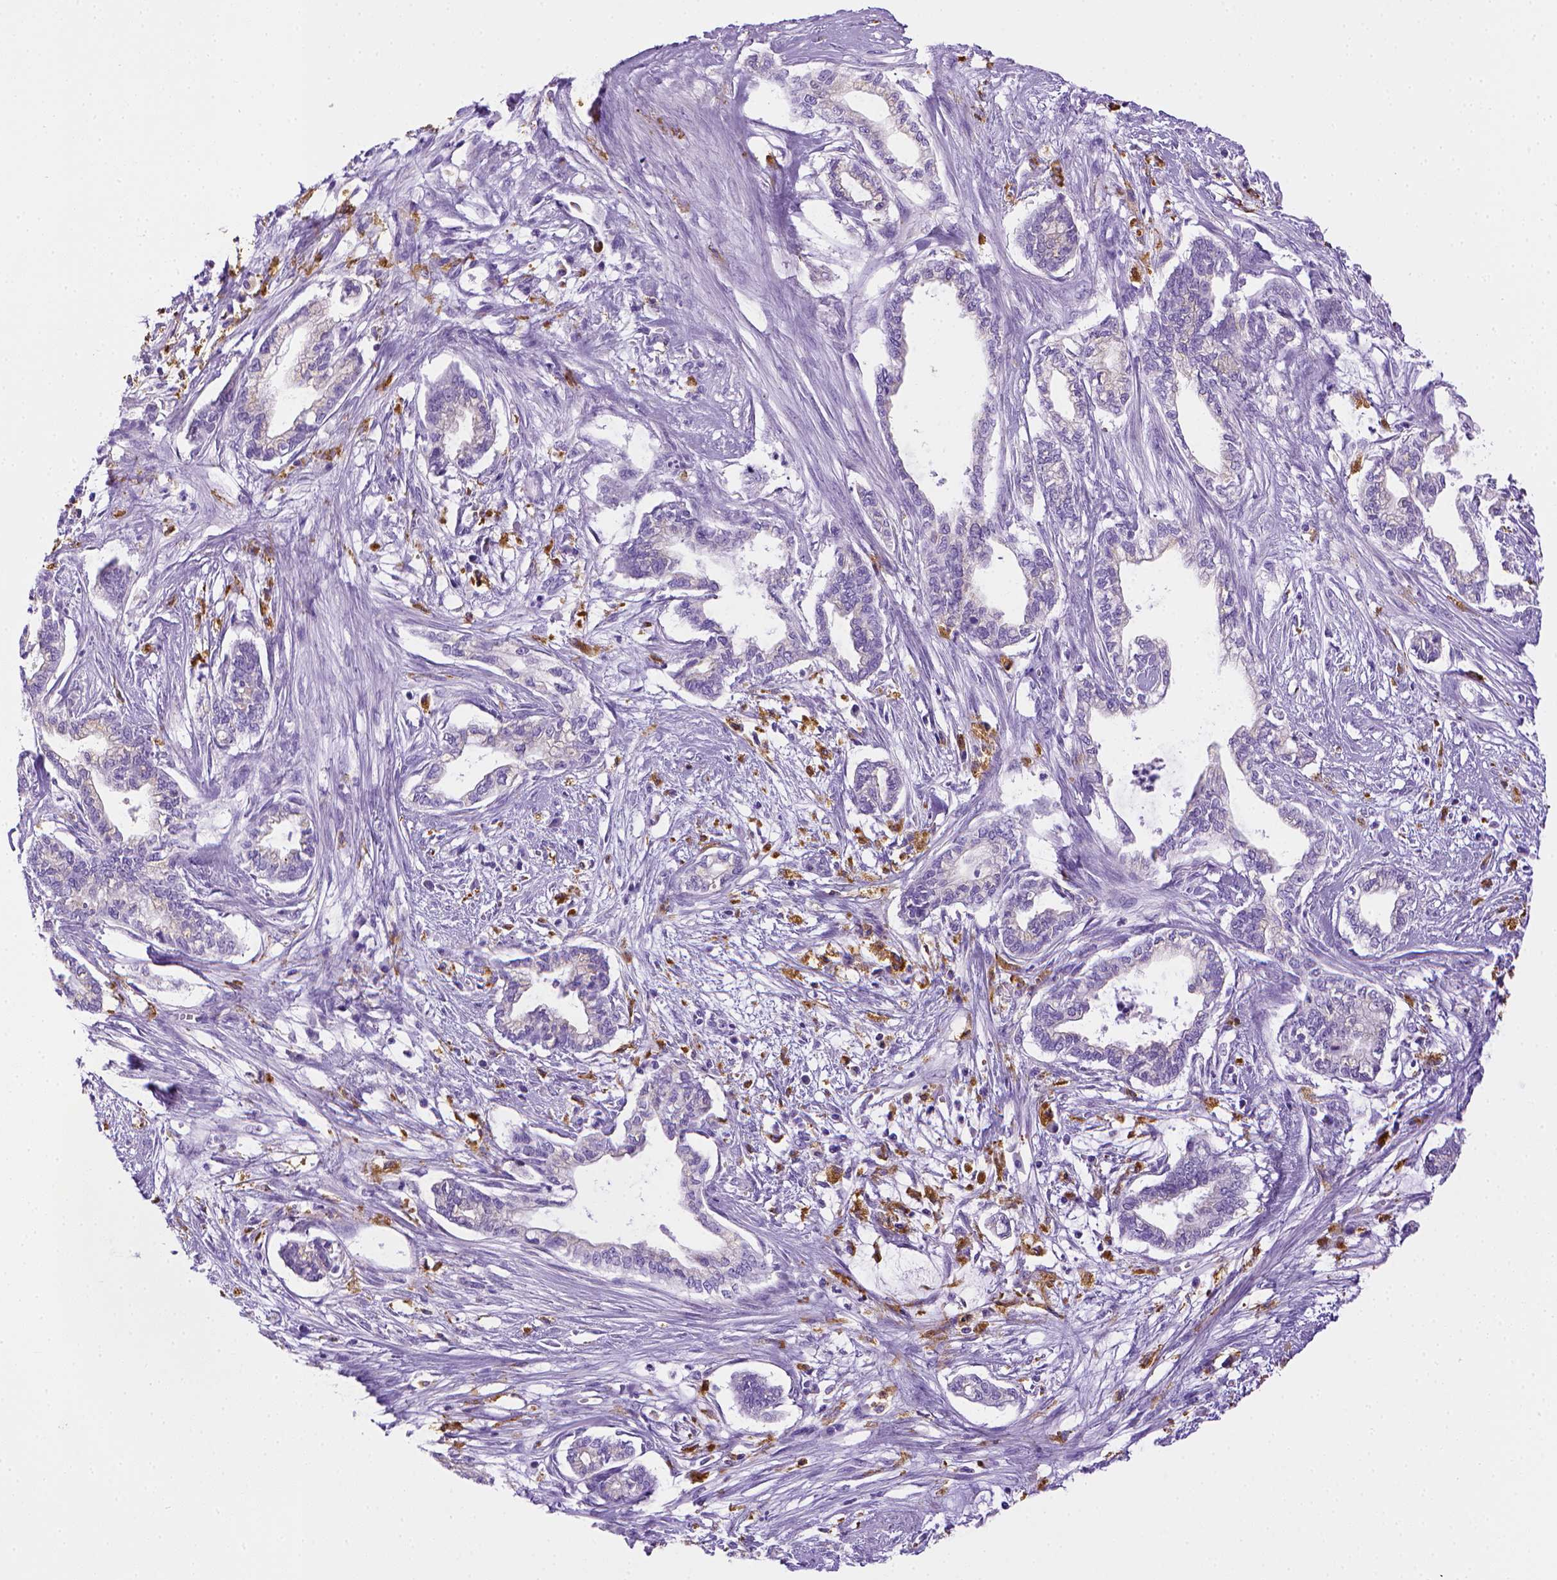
{"staining": {"intensity": "negative", "quantity": "none", "location": "none"}, "tissue": "cervical cancer", "cell_type": "Tumor cells", "image_type": "cancer", "snomed": [{"axis": "morphology", "description": "Adenocarcinoma, NOS"}, {"axis": "topography", "description": "Cervix"}], "caption": "There is no significant expression in tumor cells of cervical cancer.", "gene": "CD68", "patient": {"sex": "female", "age": 62}}